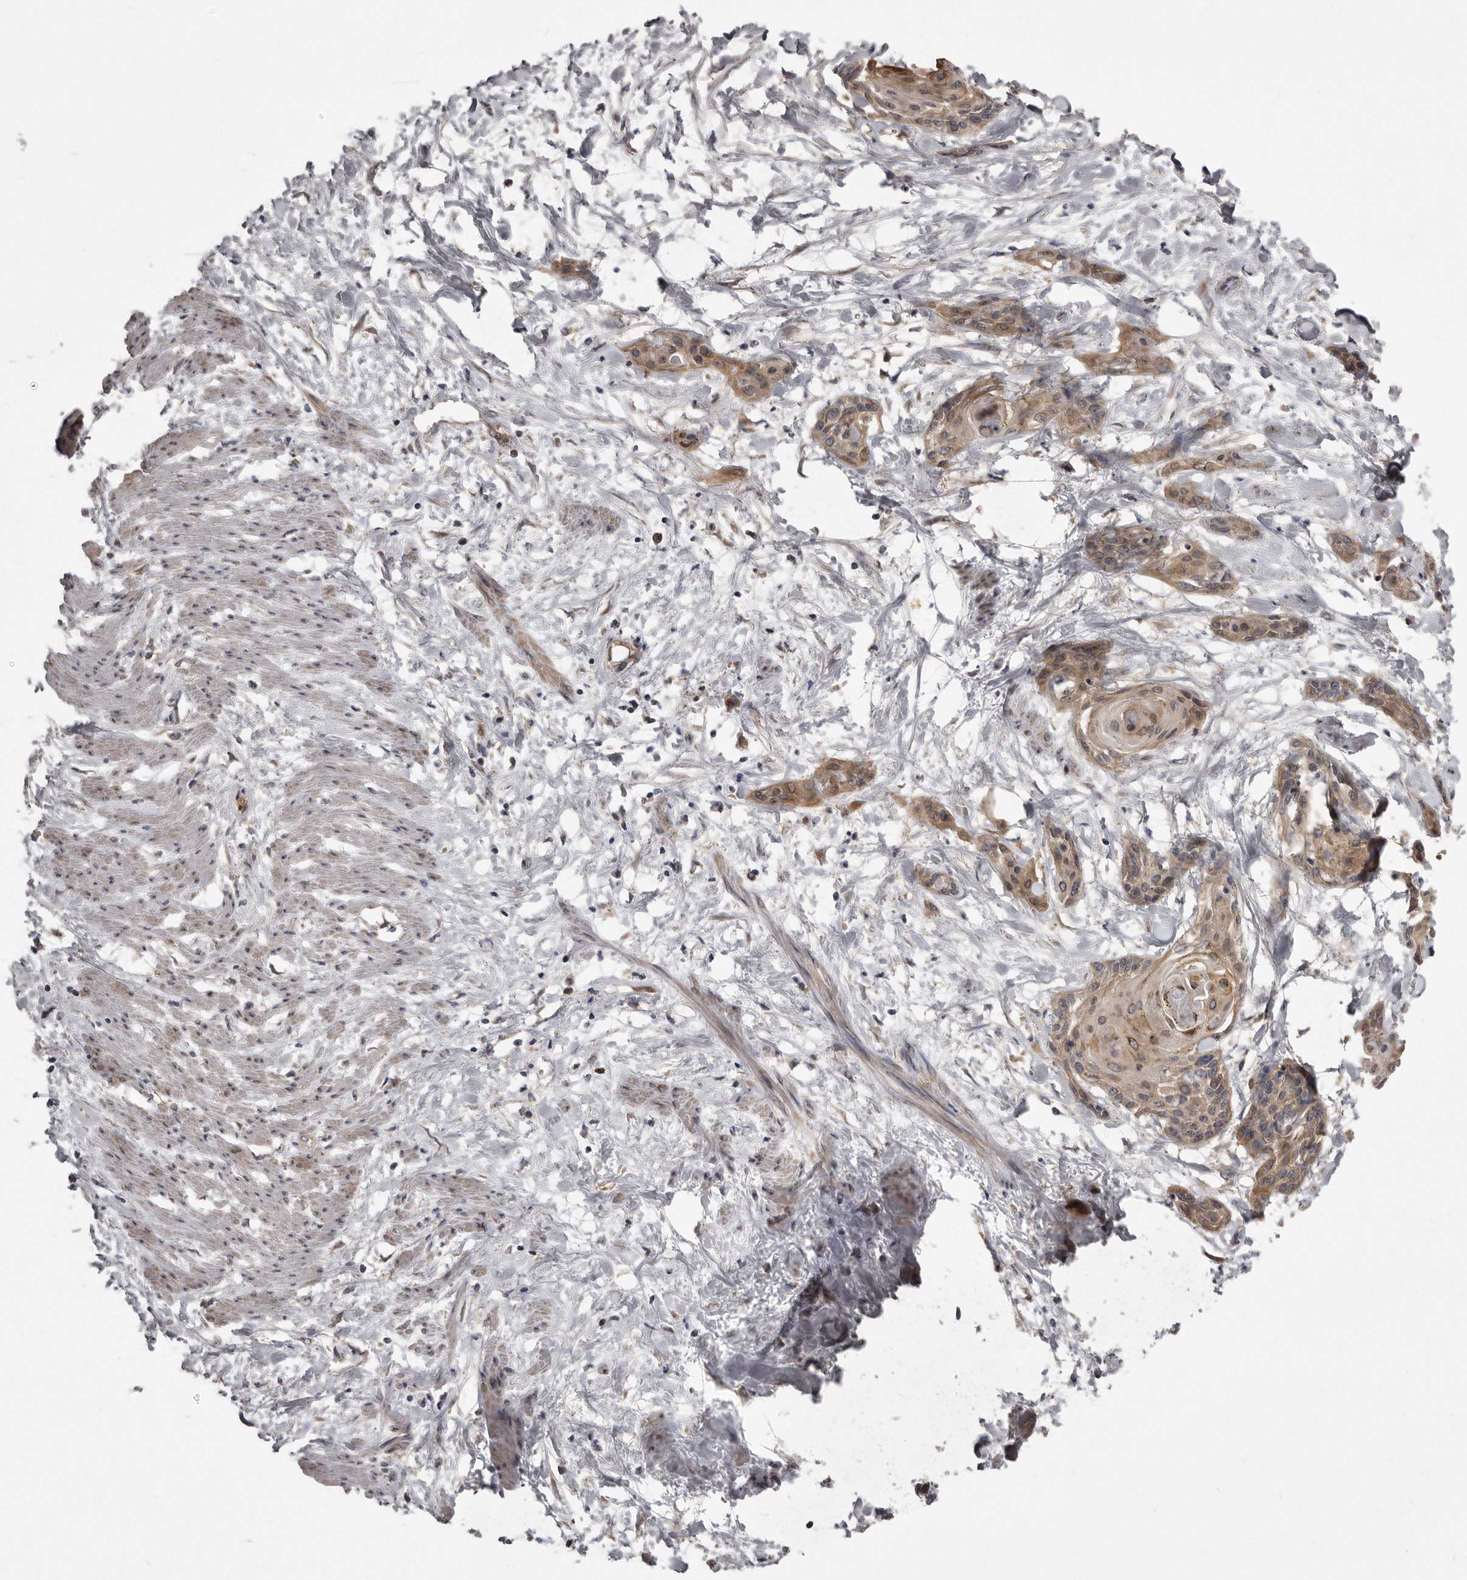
{"staining": {"intensity": "moderate", "quantity": ">75%", "location": "cytoplasmic/membranous"}, "tissue": "cervical cancer", "cell_type": "Tumor cells", "image_type": "cancer", "snomed": [{"axis": "morphology", "description": "Squamous cell carcinoma, NOS"}, {"axis": "topography", "description": "Cervix"}], "caption": "Cervical squamous cell carcinoma stained with DAB immunohistochemistry (IHC) demonstrates medium levels of moderate cytoplasmic/membranous staining in approximately >75% of tumor cells. The staining is performed using DAB (3,3'-diaminobenzidine) brown chromogen to label protein expression. The nuclei are counter-stained blue using hematoxylin.", "gene": "ARMCX1", "patient": {"sex": "female", "age": 57}}